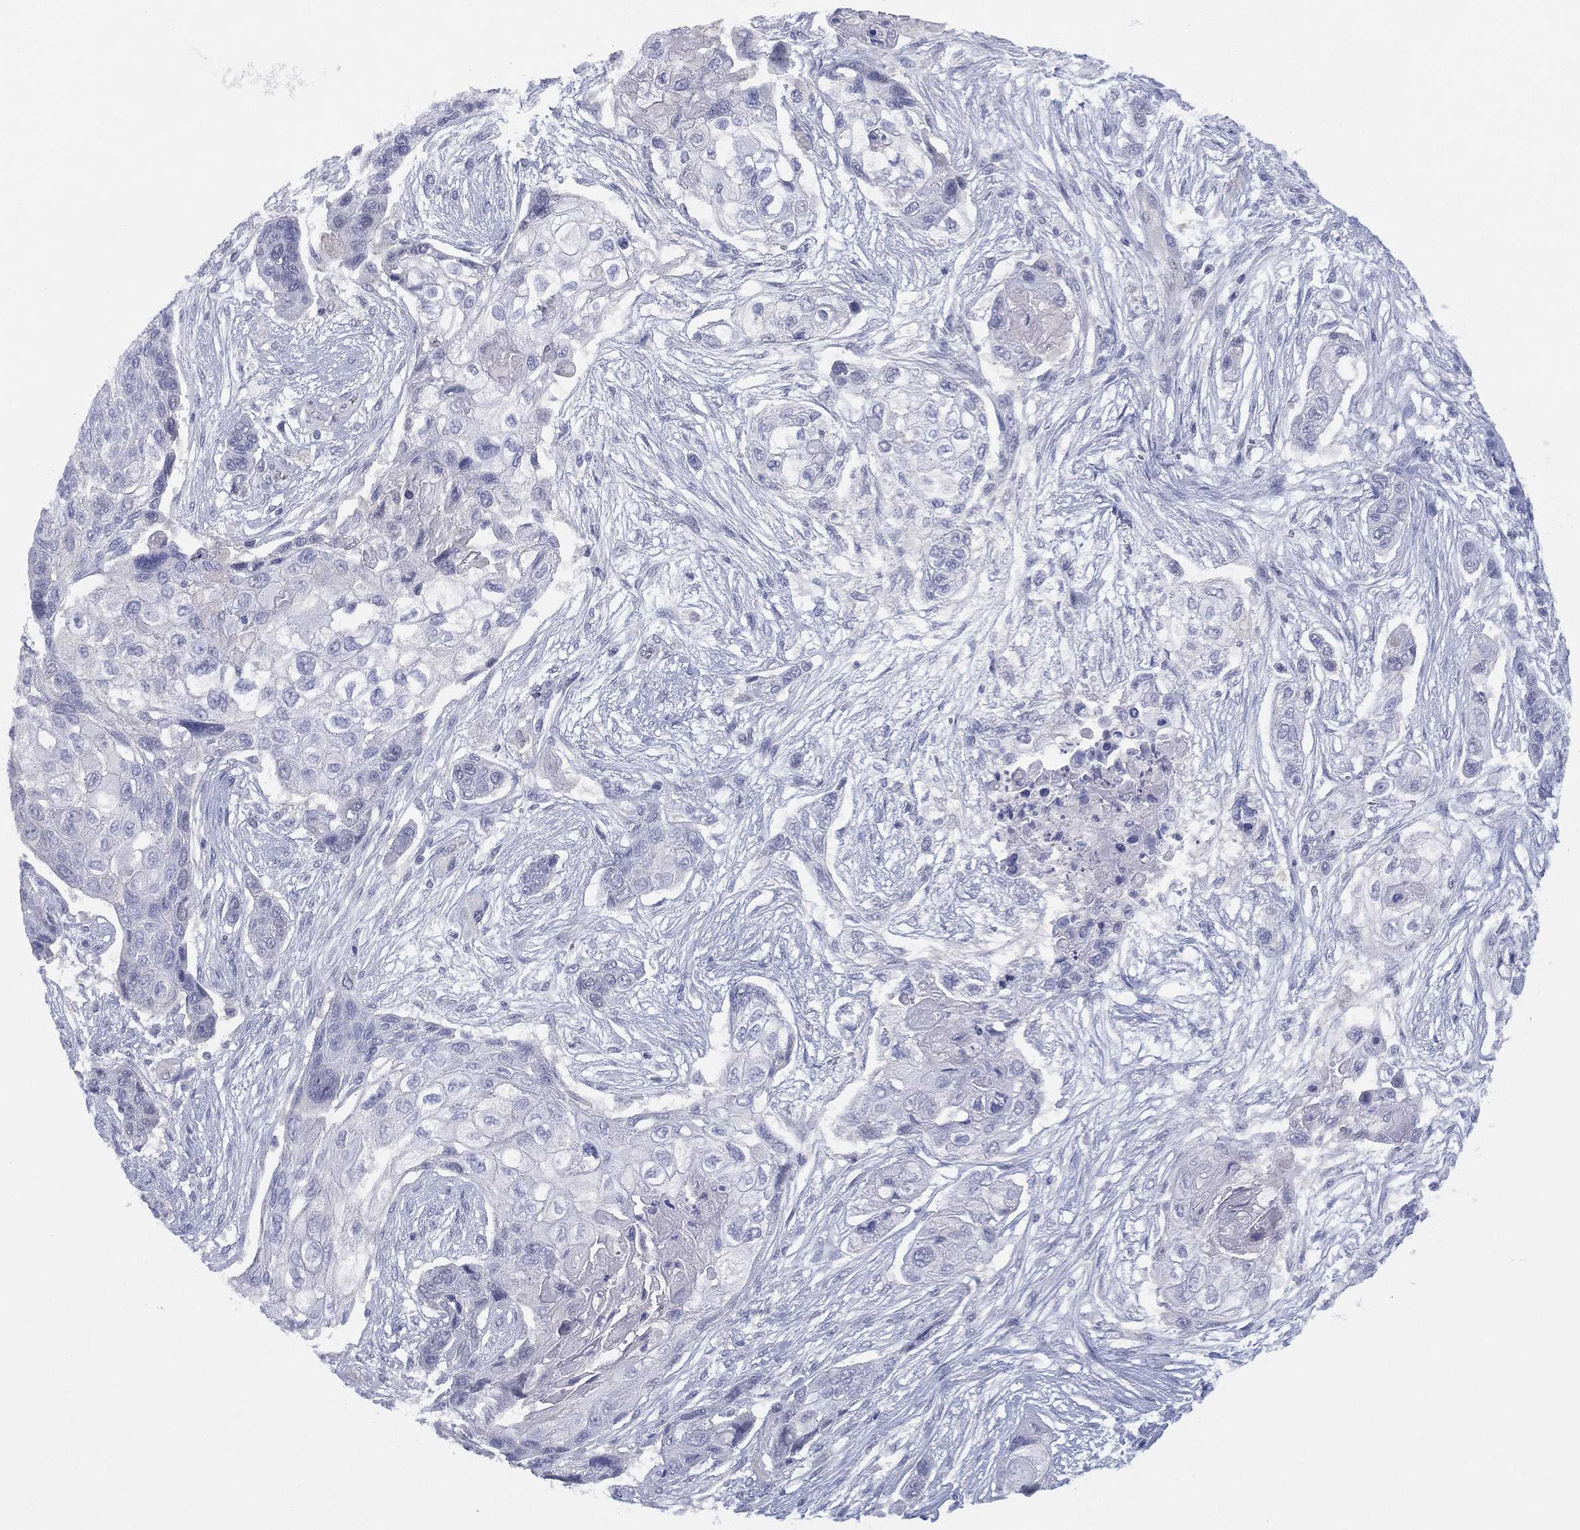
{"staining": {"intensity": "negative", "quantity": "none", "location": "none"}, "tissue": "lung cancer", "cell_type": "Tumor cells", "image_type": "cancer", "snomed": [{"axis": "morphology", "description": "Squamous cell carcinoma, NOS"}, {"axis": "topography", "description": "Lung"}], "caption": "Image shows no significant protein expression in tumor cells of squamous cell carcinoma (lung).", "gene": "DDAH1", "patient": {"sex": "male", "age": 69}}